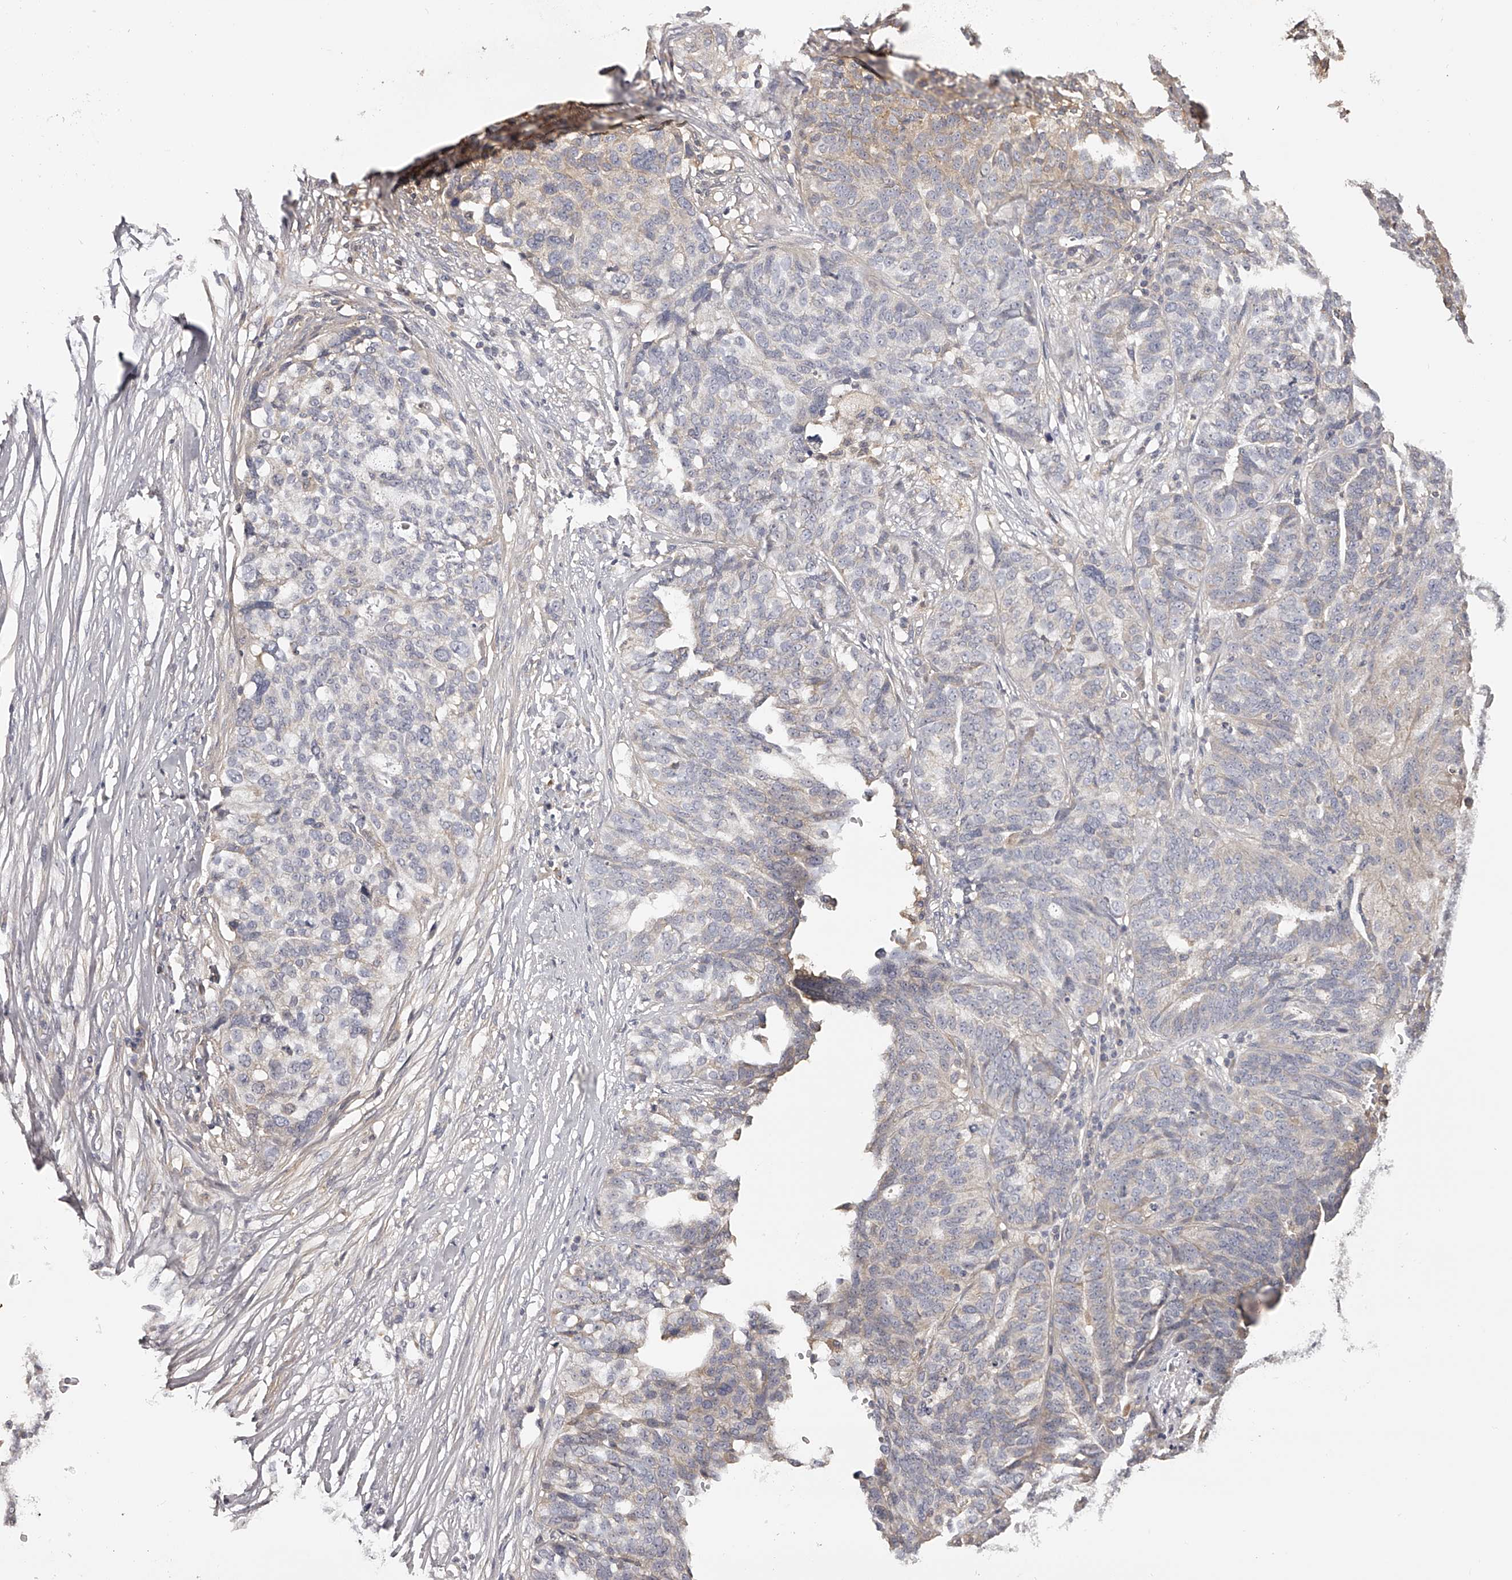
{"staining": {"intensity": "negative", "quantity": "none", "location": "none"}, "tissue": "ovarian cancer", "cell_type": "Tumor cells", "image_type": "cancer", "snomed": [{"axis": "morphology", "description": "Cystadenocarcinoma, serous, NOS"}, {"axis": "topography", "description": "Ovary"}], "caption": "Ovarian serous cystadenocarcinoma was stained to show a protein in brown. There is no significant staining in tumor cells.", "gene": "TNN", "patient": {"sex": "female", "age": 59}}